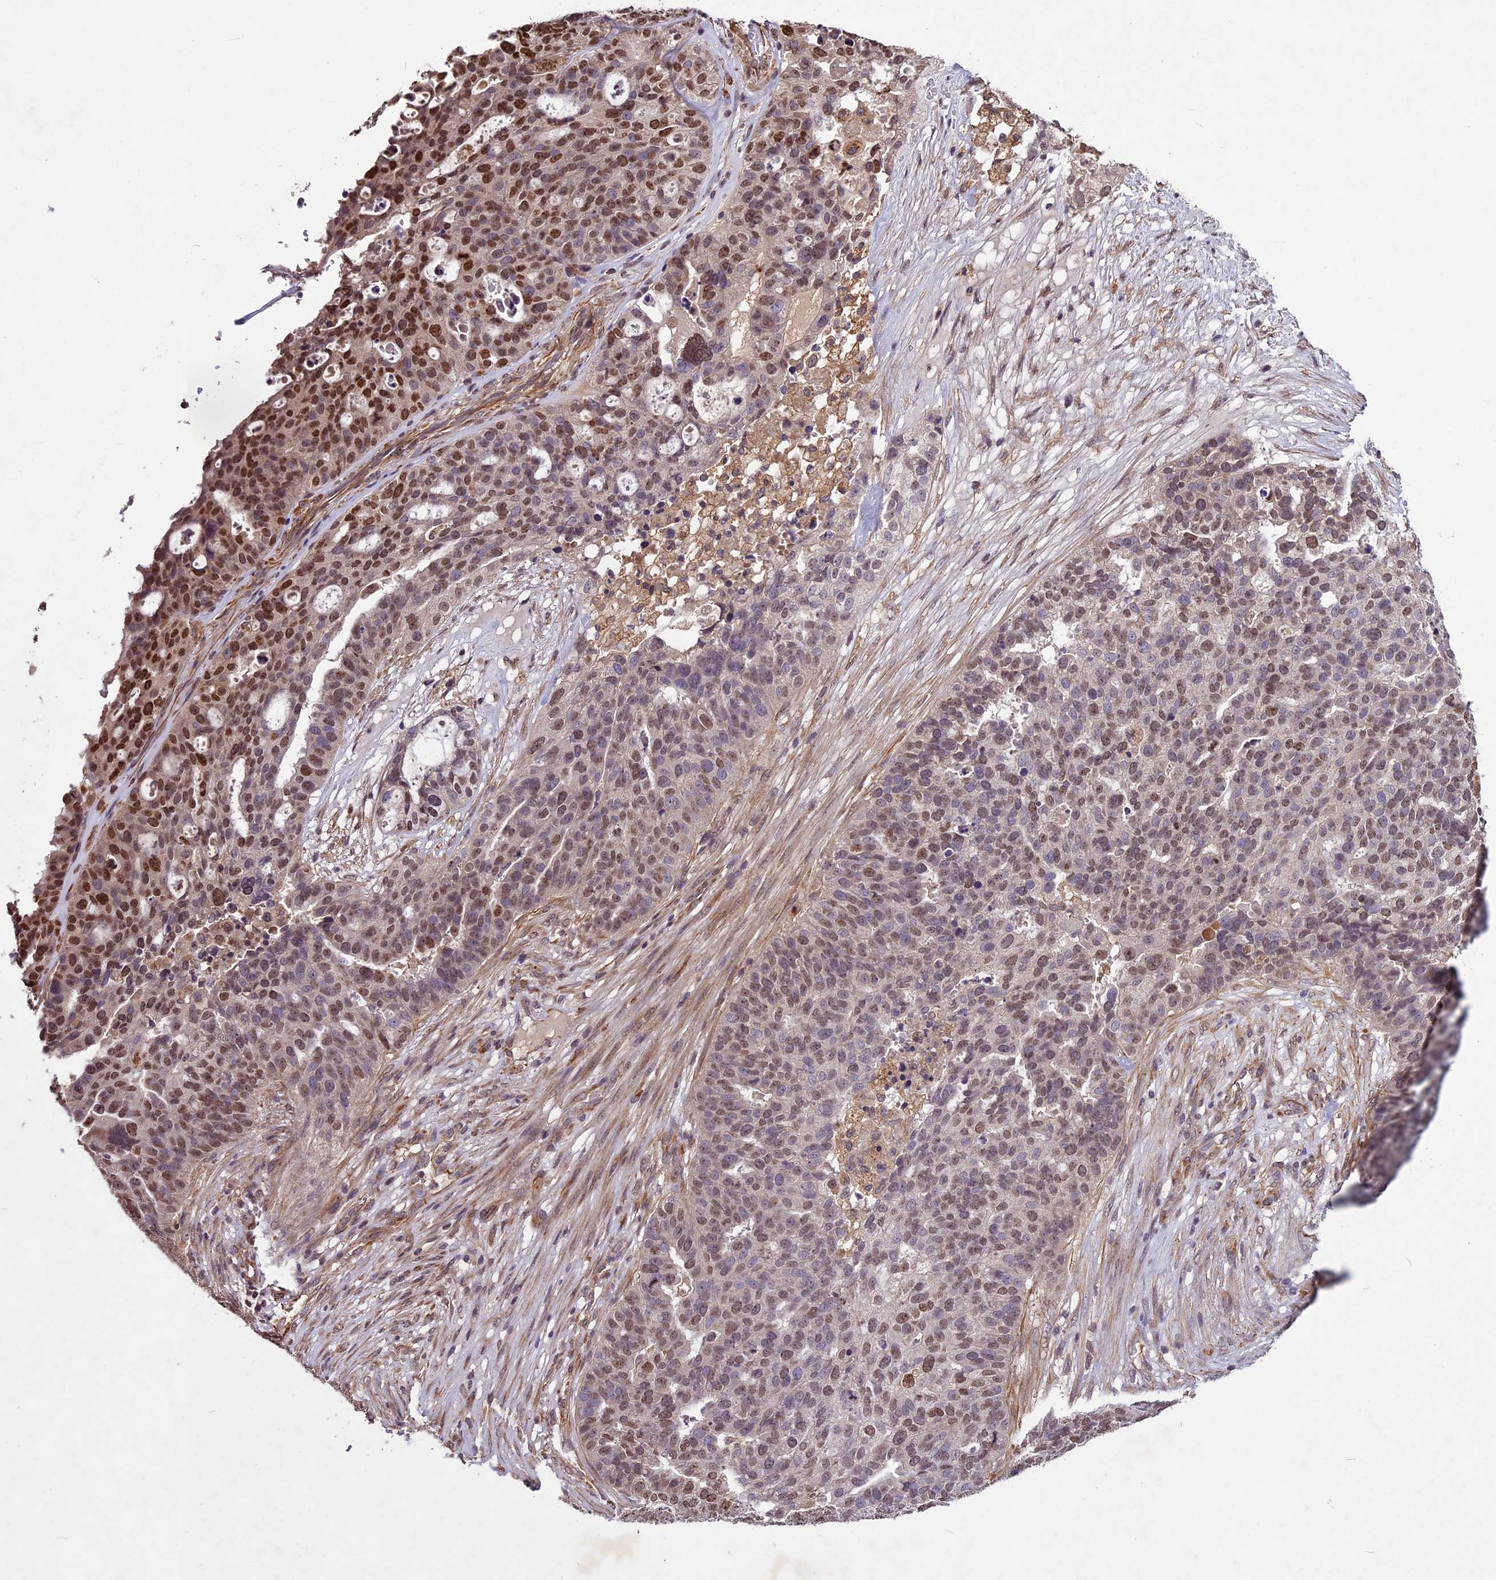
{"staining": {"intensity": "strong", "quantity": ">75%", "location": "nuclear"}, "tissue": "ovarian cancer", "cell_type": "Tumor cells", "image_type": "cancer", "snomed": [{"axis": "morphology", "description": "Cystadenocarcinoma, serous, NOS"}, {"axis": "topography", "description": "Ovary"}], "caption": "Immunohistochemistry (IHC) (DAB) staining of human ovarian cancer (serous cystadenocarcinoma) displays strong nuclear protein positivity in about >75% of tumor cells.", "gene": "C3orf70", "patient": {"sex": "female", "age": 59}}